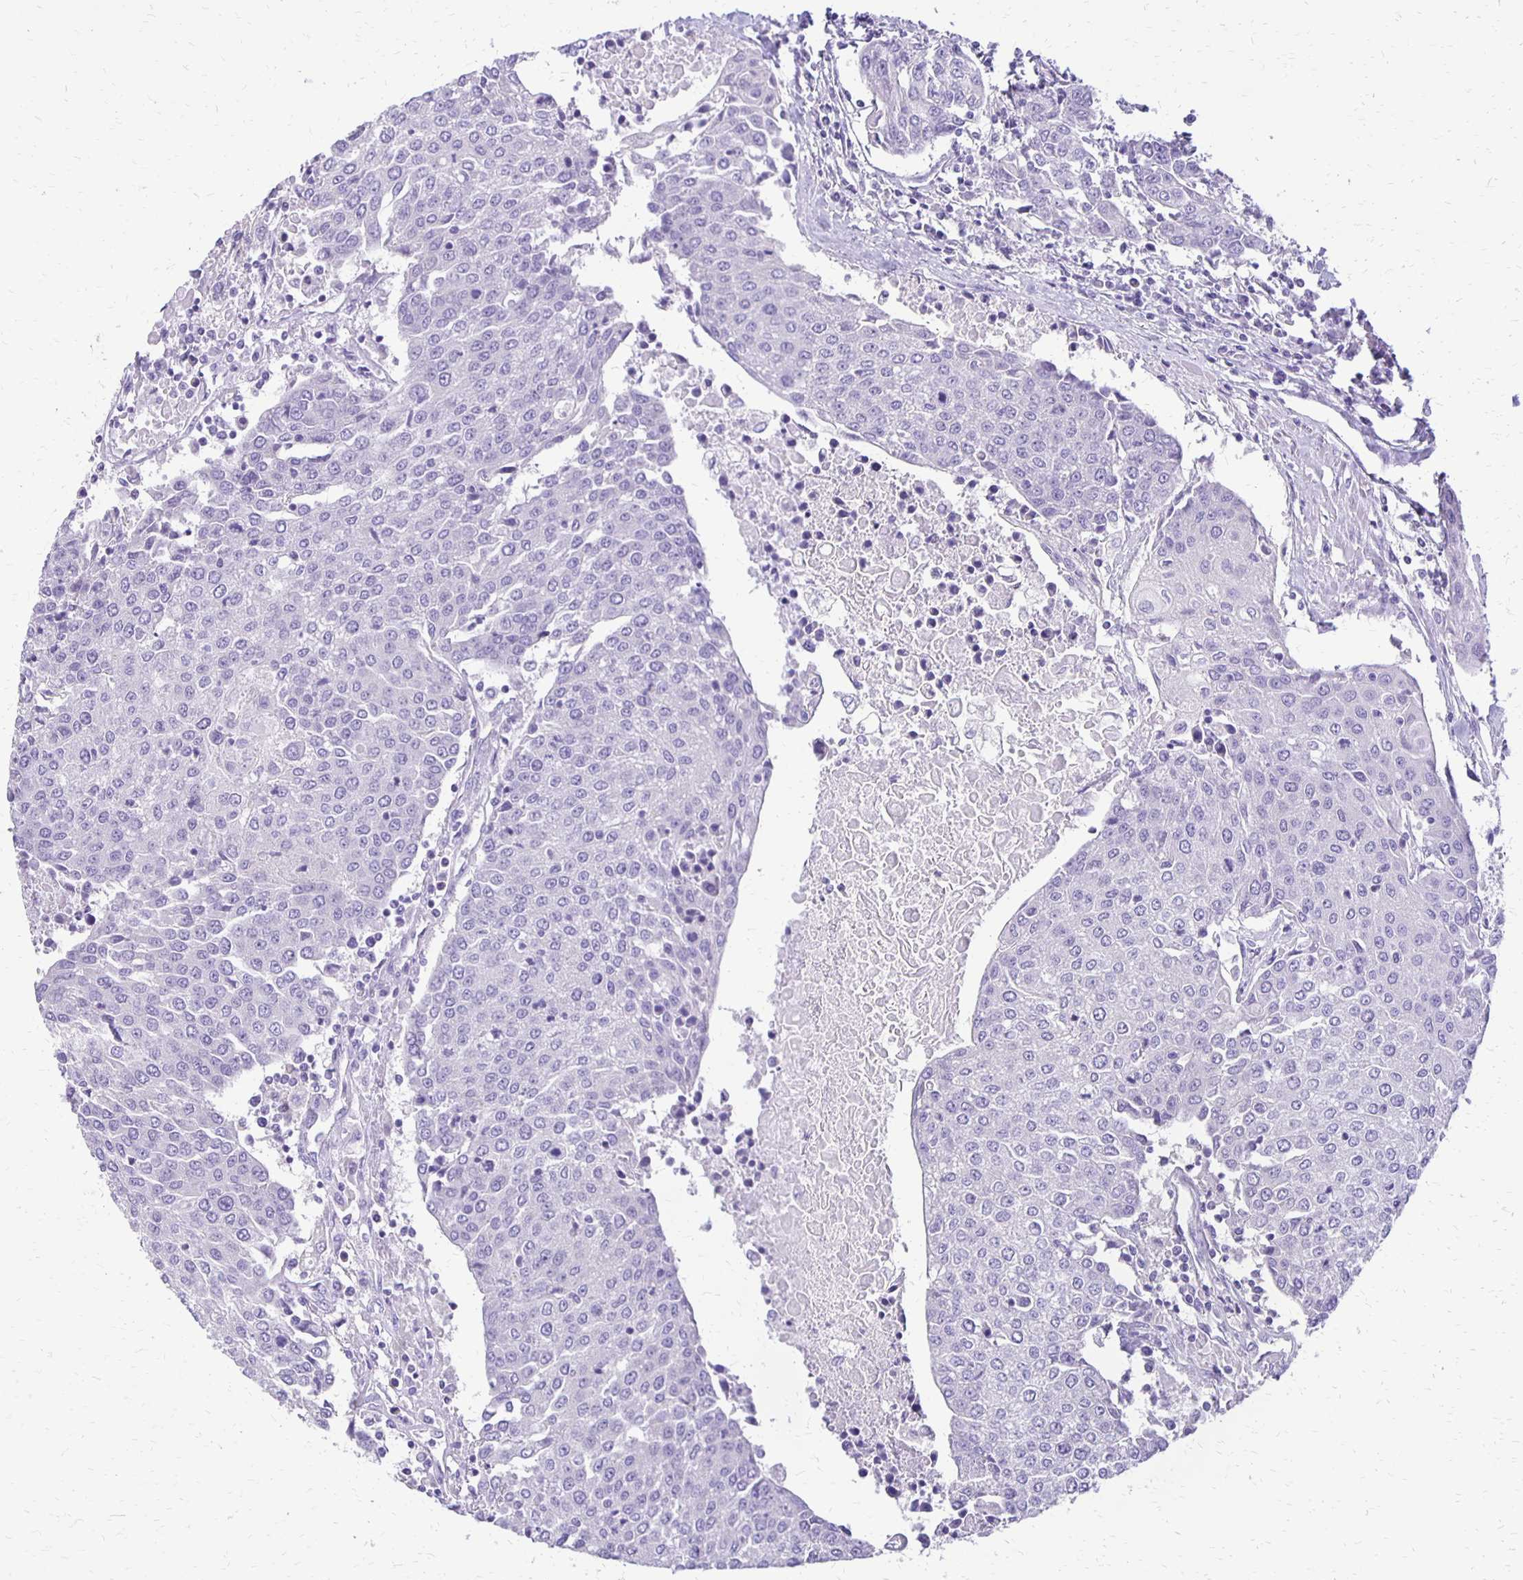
{"staining": {"intensity": "negative", "quantity": "none", "location": "none"}, "tissue": "urothelial cancer", "cell_type": "Tumor cells", "image_type": "cancer", "snomed": [{"axis": "morphology", "description": "Urothelial carcinoma, High grade"}, {"axis": "topography", "description": "Urinary bladder"}], "caption": "High magnification brightfield microscopy of urothelial cancer stained with DAB (brown) and counterstained with hematoxylin (blue): tumor cells show no significant expression.", "gene": "ANKRD45", "patient": {"sex": "female", "age": 85}}